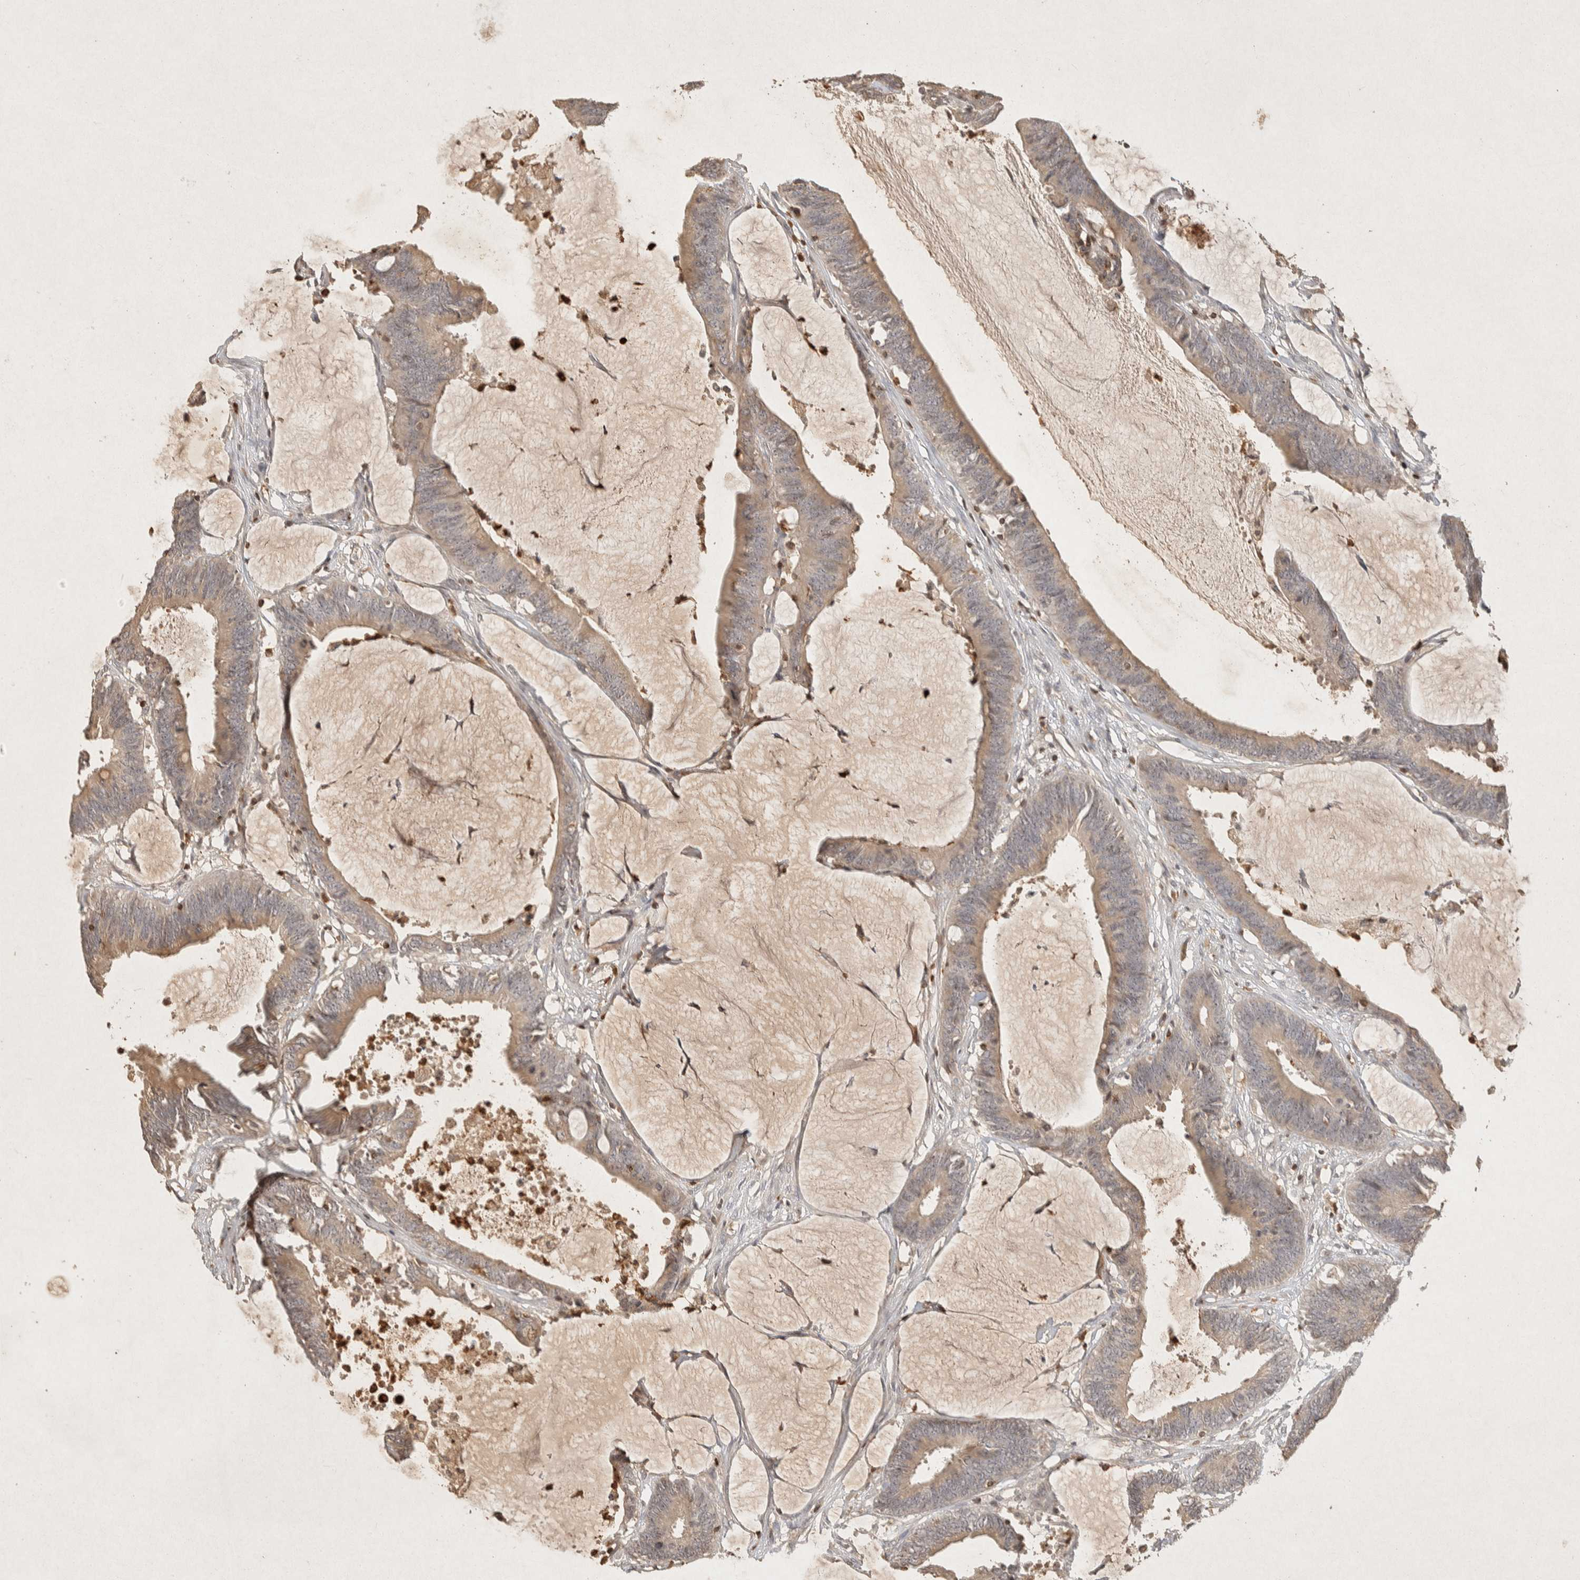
{"staining": {"intensity": "weak", "quantity": ">75%", "location": "cytoplasmic/membranous"}, "tissue": "colorectal cancer", "cell_type": "Tumor cells", "image_type": "cancer", "snomed": [{"axis": "morphology", "description": "Adenocarcinoma, NOS"}, {"axis": "topography", "description": "Rectum"}], "caption": "The image displays immunohistochemical staining of colorectal adenocarcinoma. There is weak cytoplasmic/membranous expression is identified in approximately >75% of tumor cells.", "gene": "RAC2", "patient": {"sex": "female", "age": 66}}